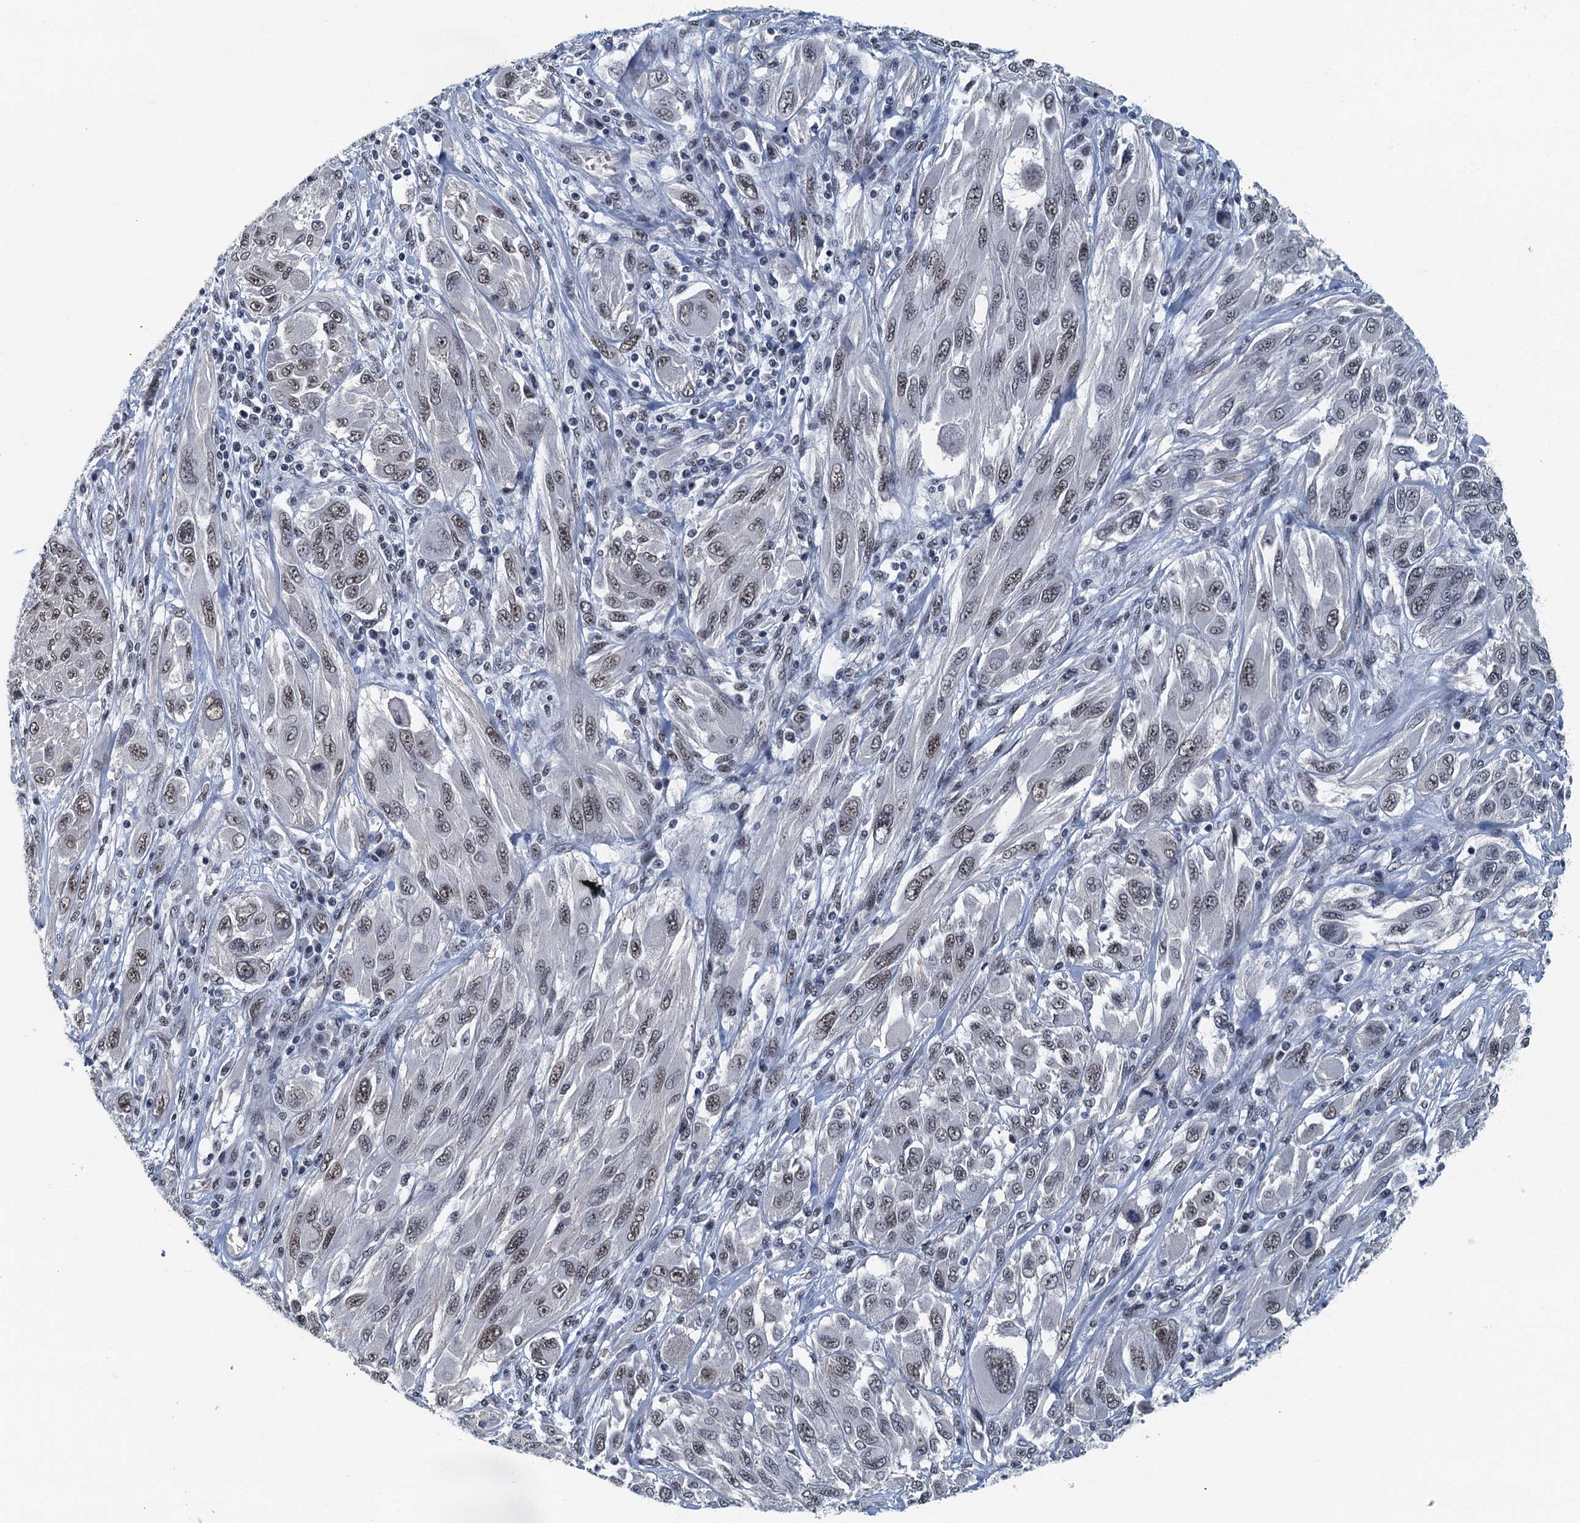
{"staining": {"intensity": "weak", "quantity": ">75%", "location": "nuclear"}, "tissue": "melanoma", "cell_type": "Tumor cells", "image_type": "cancer", "snomed": [{"axis": "morphology", "description": "Malignant melanoma, NOS"}, {"axis": "topography", "description": "Skin"}], "caption": "The immunohistochemical stain highlights weak nuclear staining in tumor cells of malignant melanoma tissue.", "gene": "GADL1", "patient": {"sex": "female", "age": 91}}